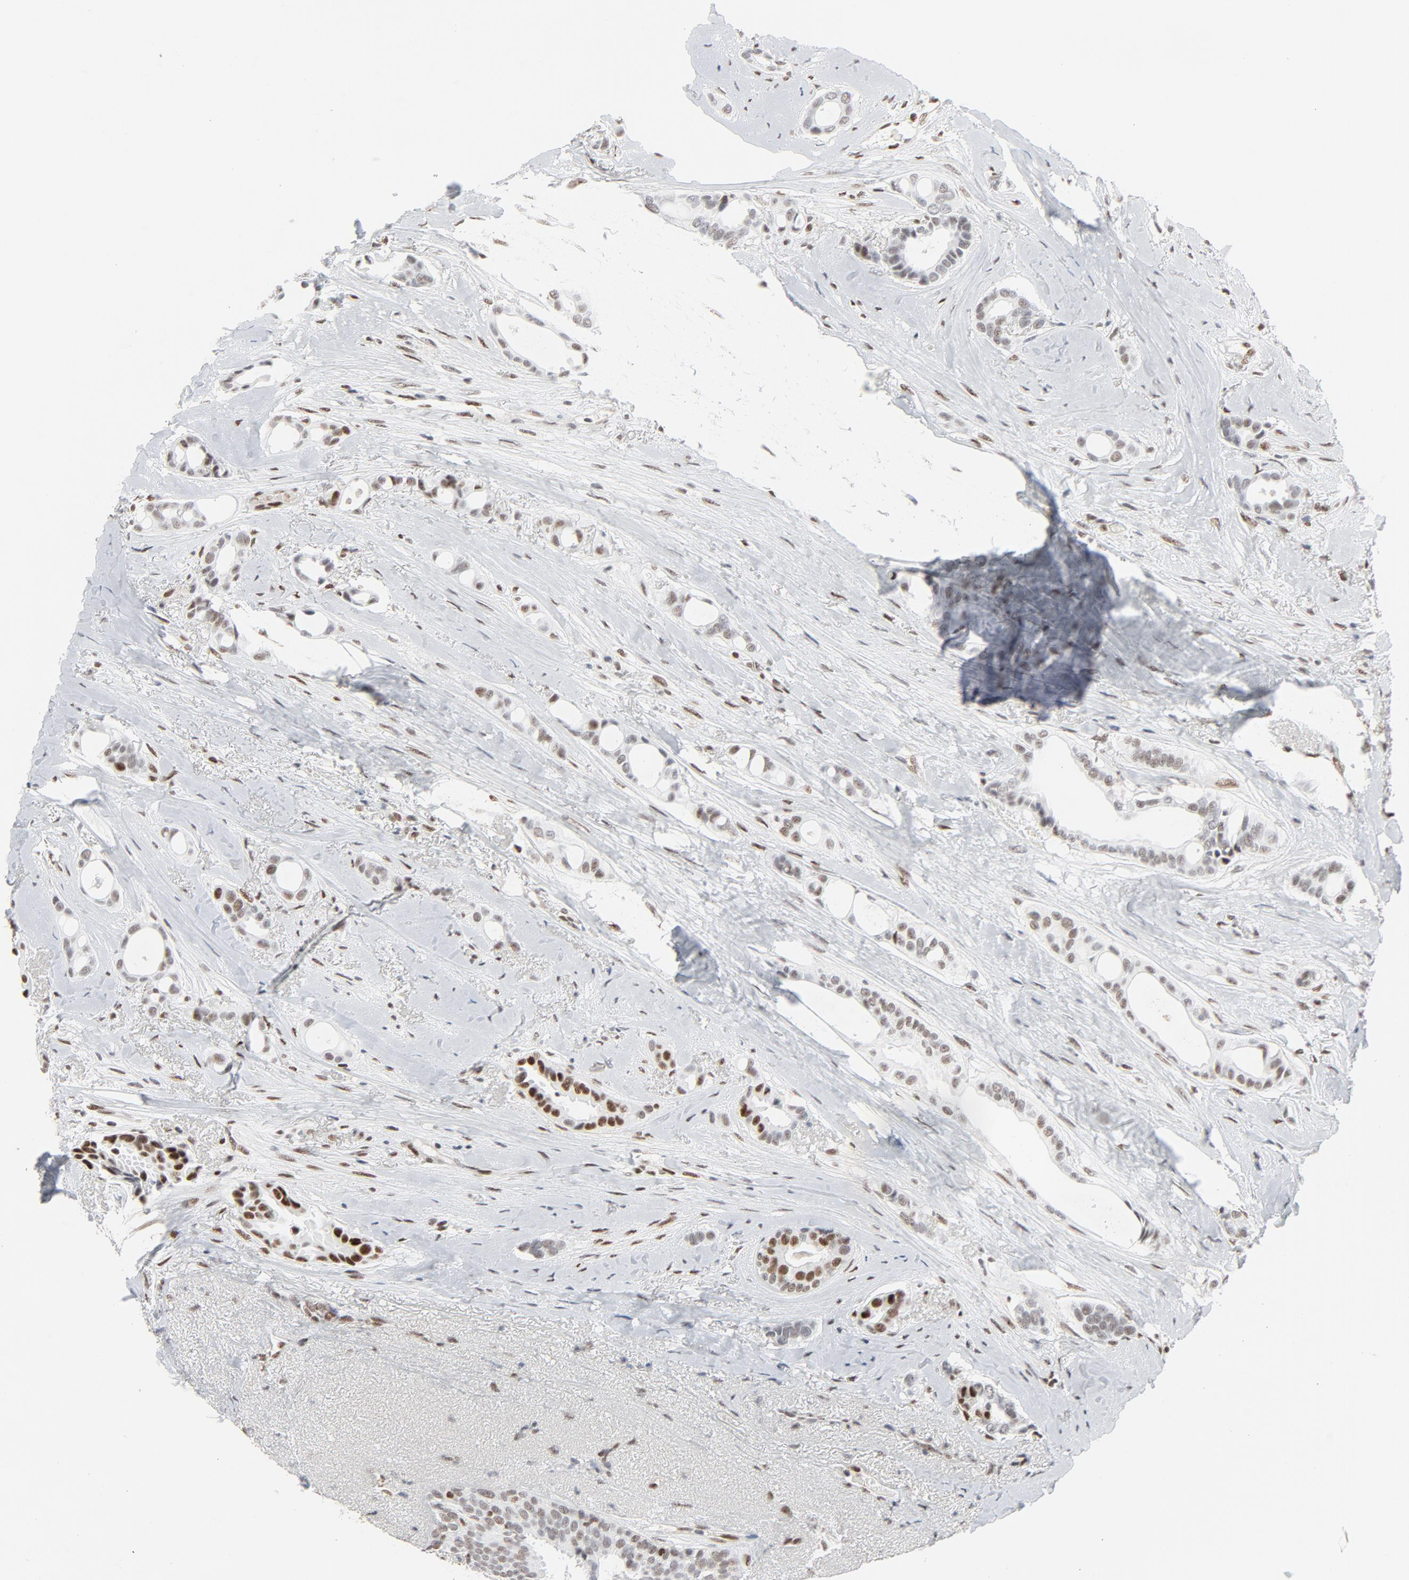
{"staining": {"intensity": "moderate", "quantity": ">75%", "location": "nuclear"}, "tissue": "breast cancer", "cell_type": "Tumor cells", "image_type": "cancer", "snomed": [{"axis": "morphology", "description": "Duct carcinoma"}, {"axis": "topography", "description": "Breast"}], "caption": "A photomicrograph of human breast cancer (invasive ductal carcinoma) stained for a protein exhibits moderate nuclear brown staining in tumor cells.", "gene": "JMJD6", "patient": {"sex": "female", "age": 54}}